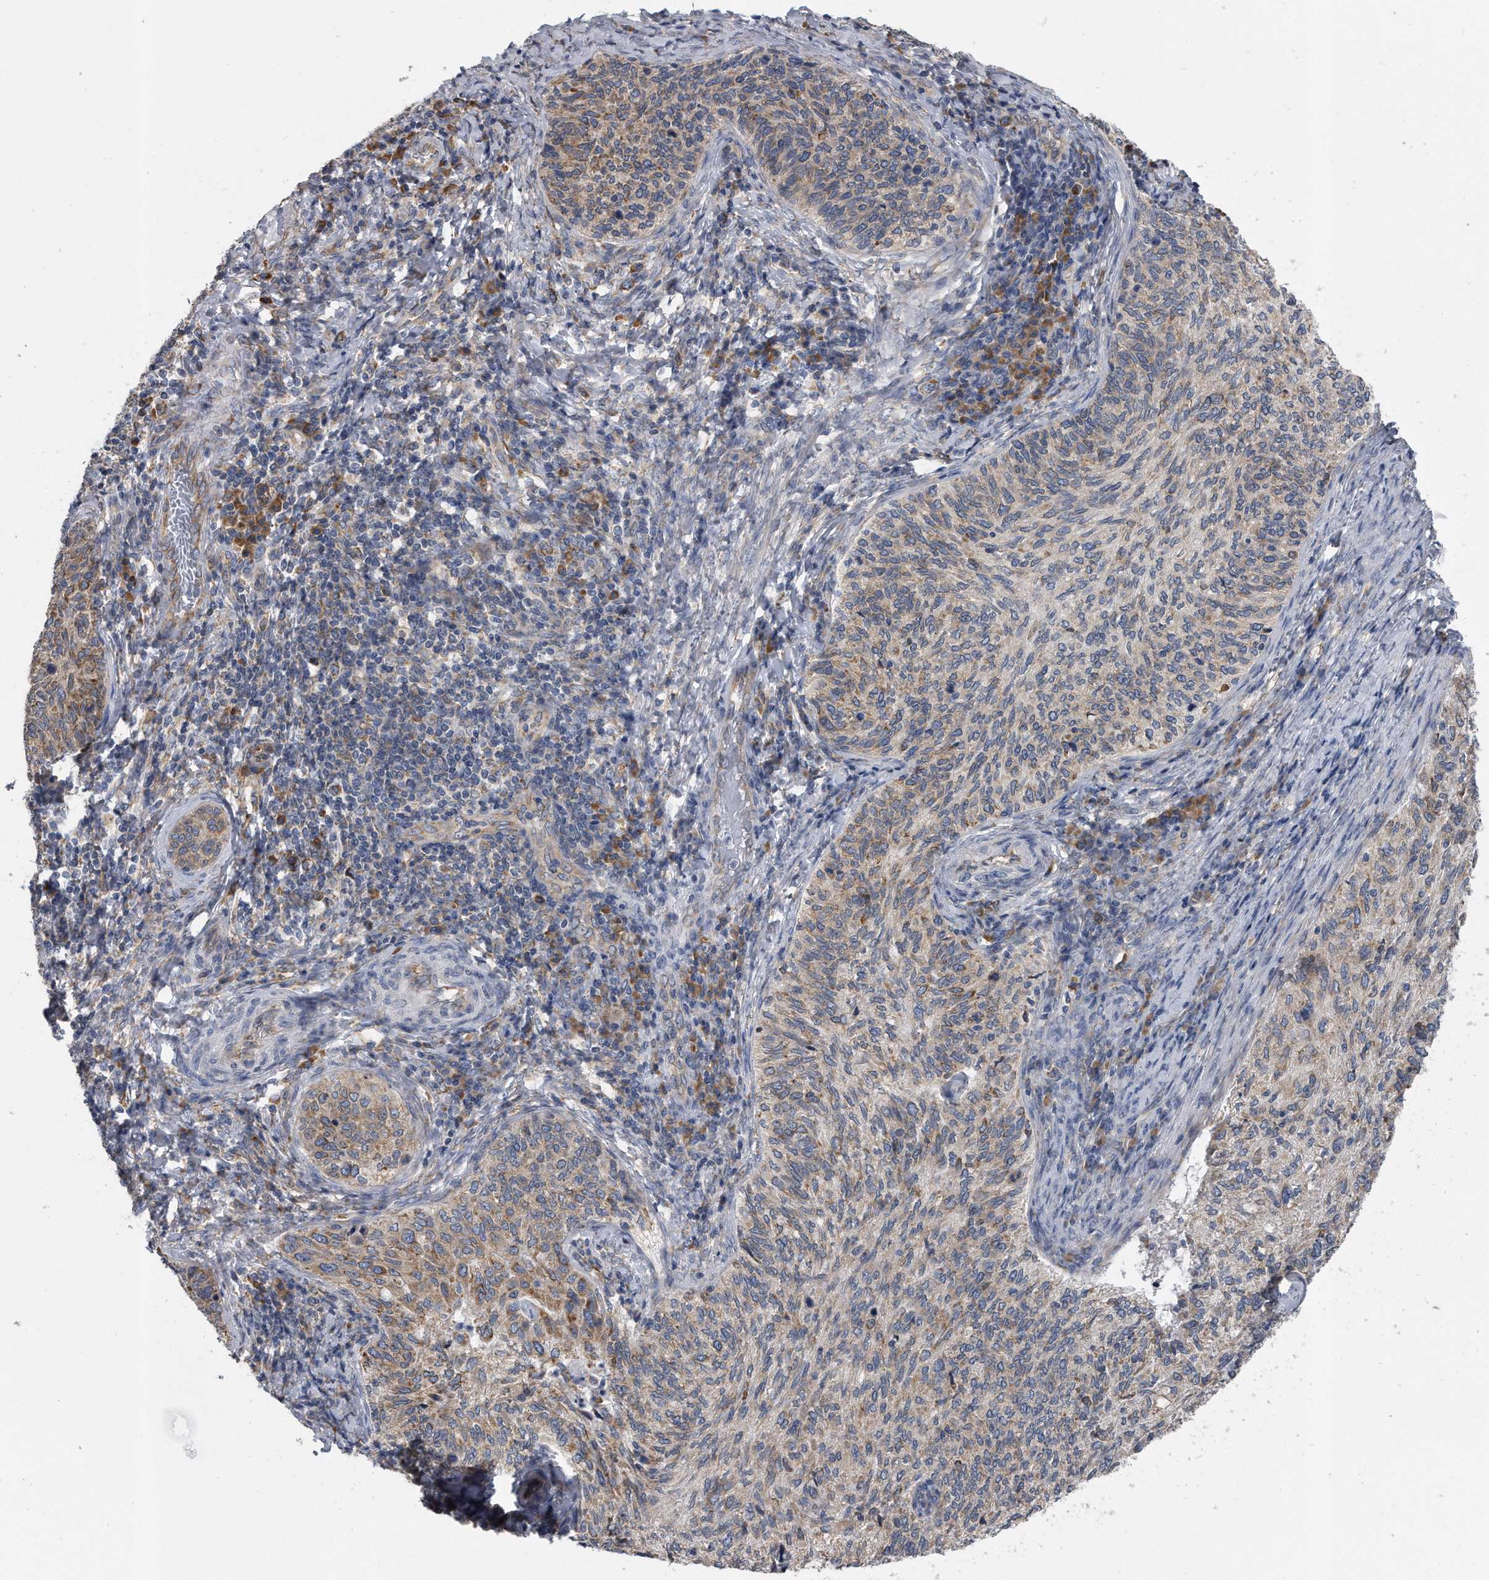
{"staining": {"intensity": "moderate", "quantity": "25%-75%", "location": "cytoplasmic/membranous"}, "tissue": "cervical cancer", "cell_type": "Tumor cells", "image_type": "cancer", "snomed": [{"axis": "morphology", "description": "Squamous cell carcinoma, NOS"}, {"axis": "topography", "description": "Cervix"}], "caption": "Immunohistochemistry (IHC) photomicrograph of neoplastic tissue: squamous cell carcinoma (cervical) stained using immunohistochemistry demonstrates medium levels of moderate protein expression localized specifically in the cytoplasmic/membranous of tumor cells, appearing as a cytoplasmic/membranous brown color.", "gene": "CCDC47", "patient": {"sex": "female", "age": 30}}